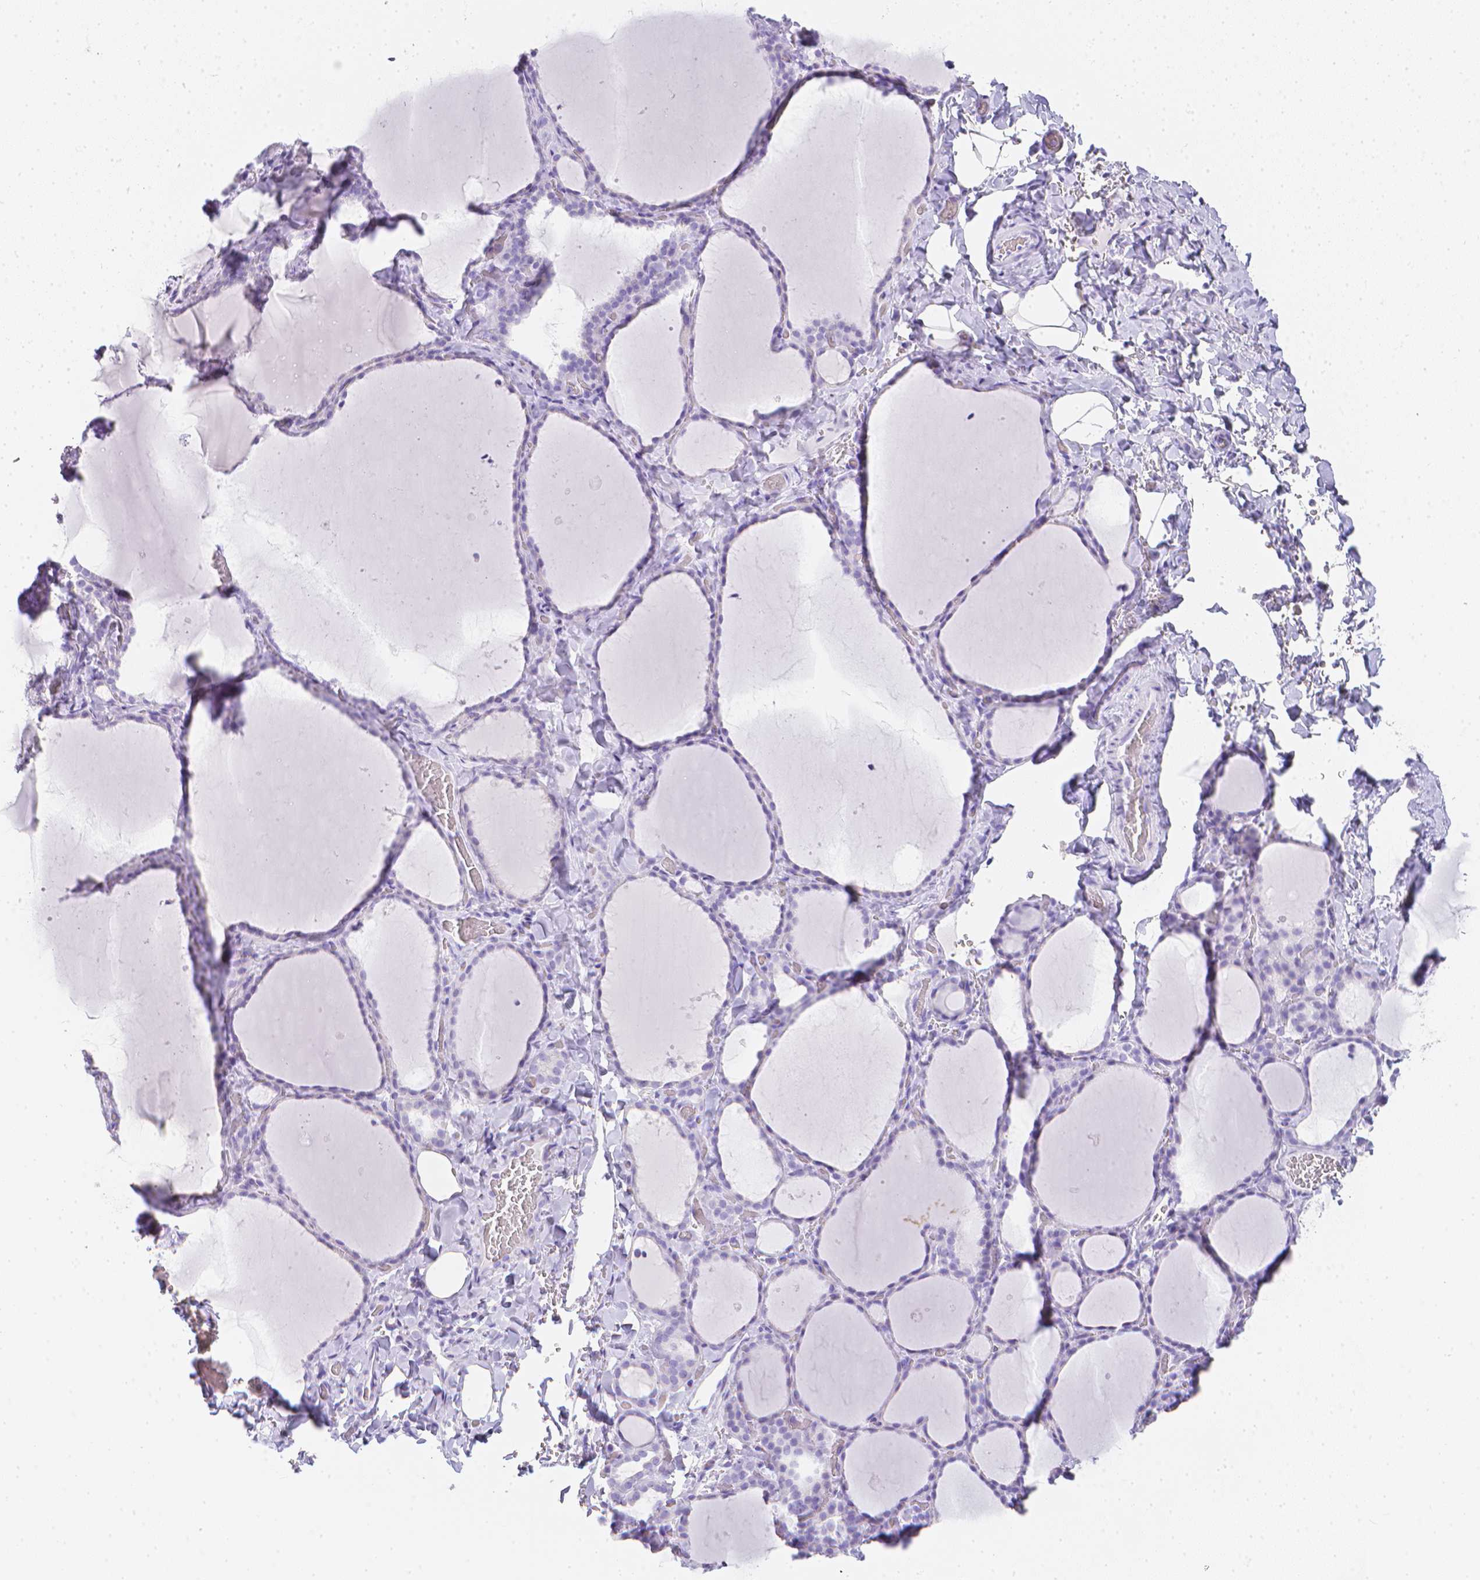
{"staining": {"intensity": "negative", "quantity": "none", "location": "none"}, "tissue": "thyroid gland", "cell_type": "Glandular cells", "image_type": "normal", "snomed": [{"axis": "morphology", "description": "Normal tissue, NOS"}, {"axis": "topography", "description": "Thyroid gland"}], "caption": "IHC of normal thyroid gland exhibits no staining in glandular cells. Nuclei are stained in blue.", "gene": "LGALS4", "patient": {"sex": "female", "age": 22}}